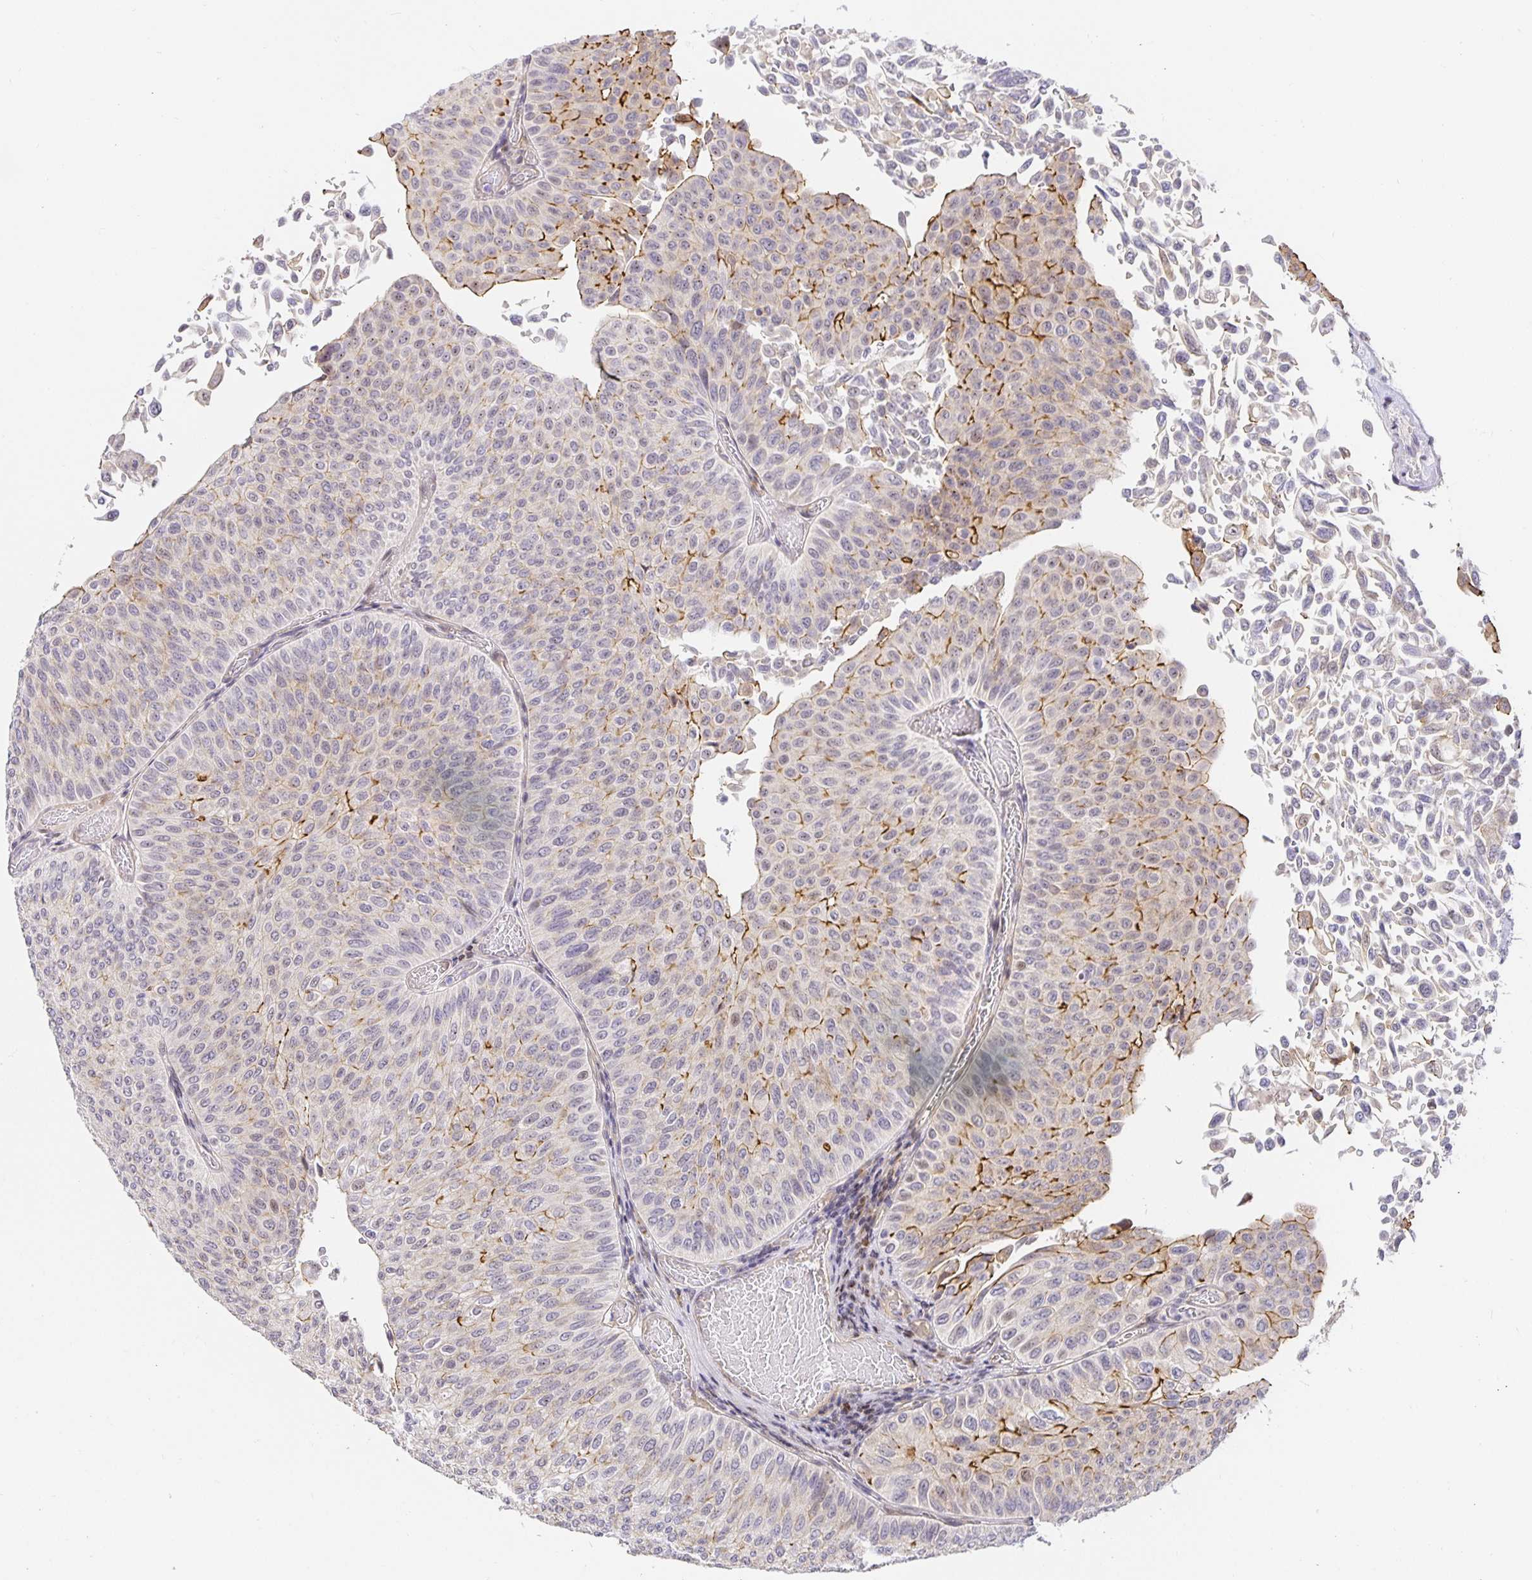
{"staining": {"intensity": "strong", "quantity": "<25%", "location": "cytoplasmic/membranous"}, "tissue": "urothelial cancer", "cell_type": "Tumor cells", "image_type": "cancer", "snomed": [{"axis": "morphology", "description": "Urothelial carcinoma, NOS"}, {"axis": "topography", "description": "Urinary bladder"}], "caption": "Transitional cell carcinoma stained with a protein marker displays strong staining in tumor cells.", "gene": "TJP3", "patient": {"sex": "male", "age": 59}}